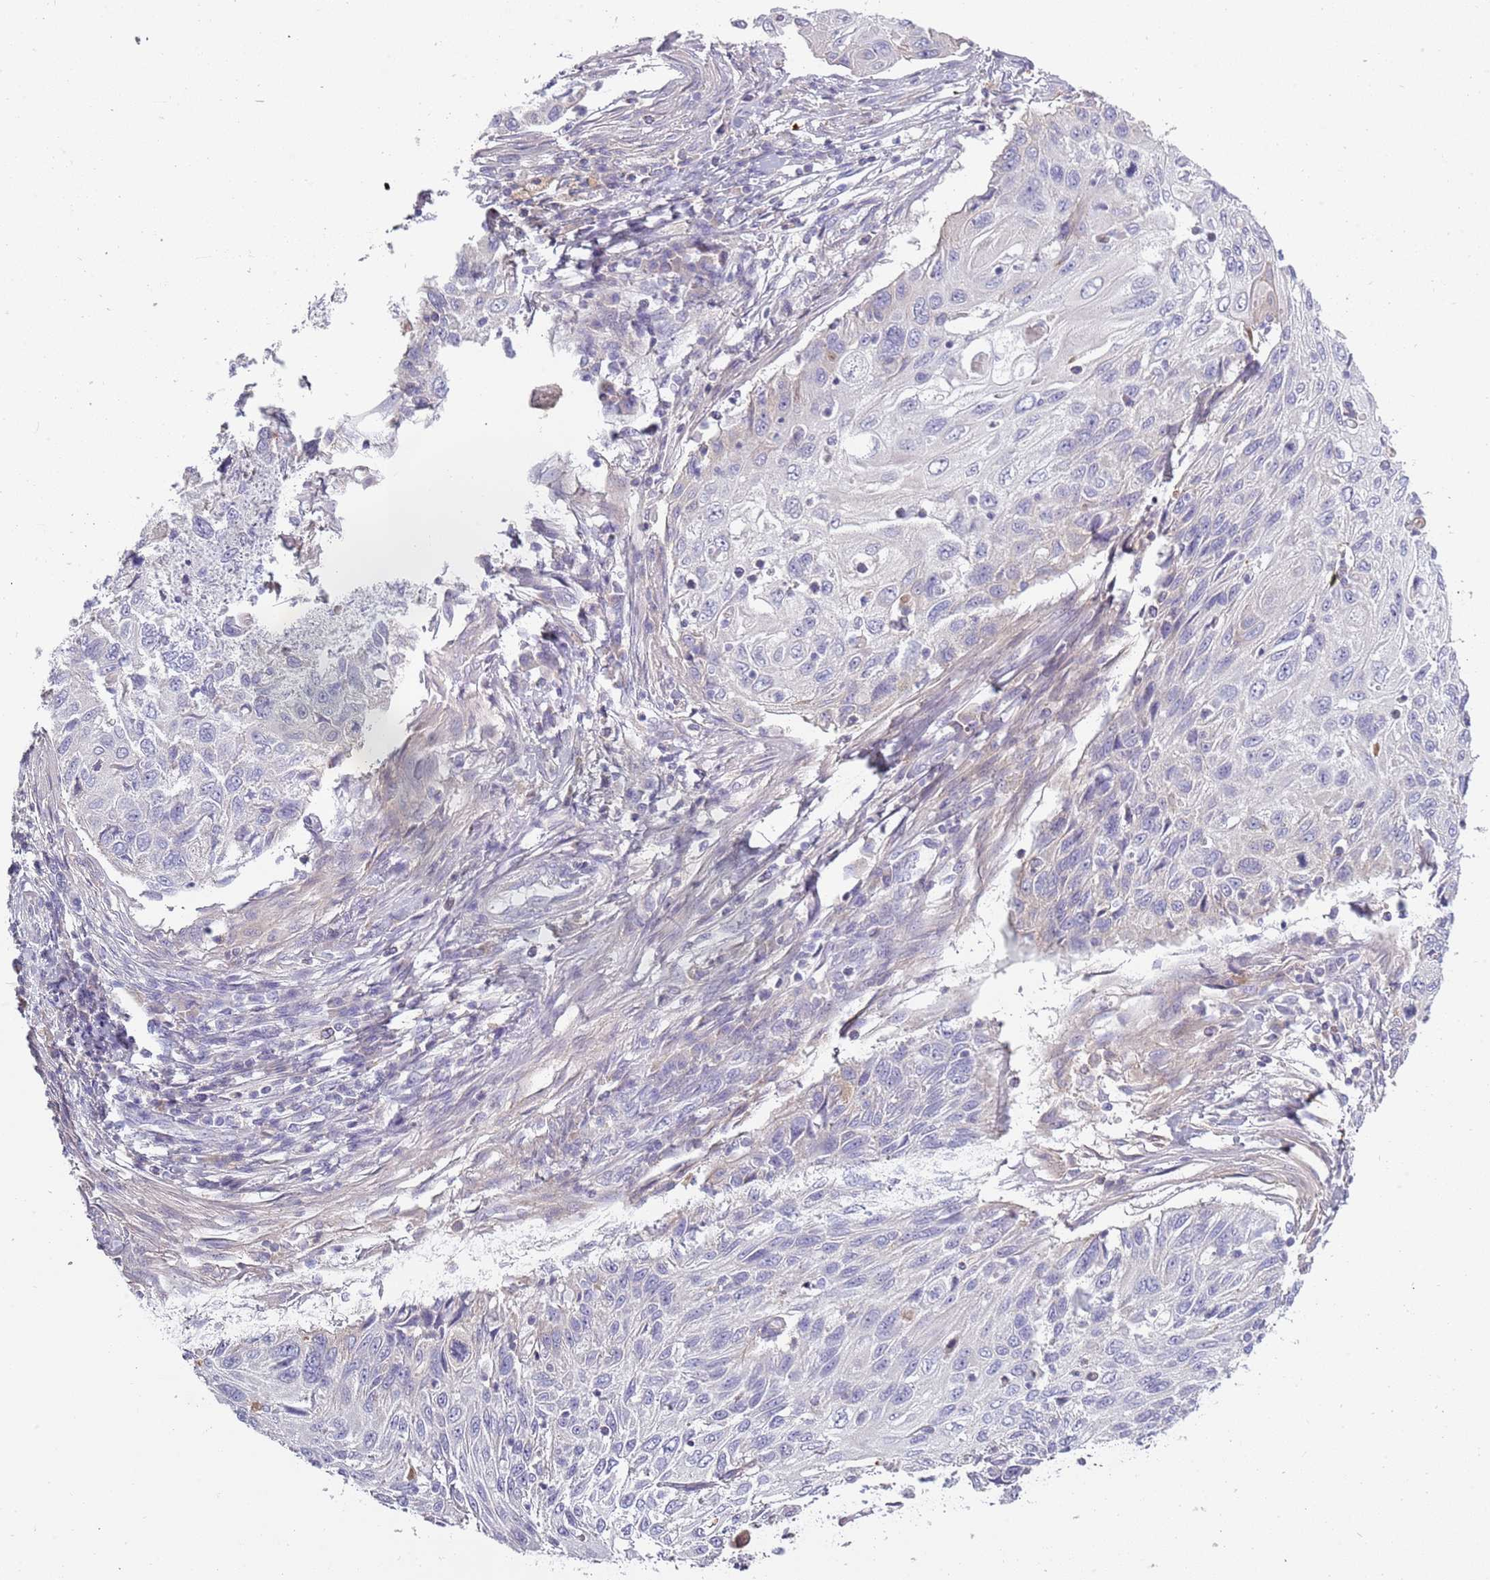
{"staining": {"intensity": "negative", "quantity": "none", "location": "none"}, "tissue": "cervical cancer", "cell_type": "Tumor cells", "image_type": "cancer", "snomed": [{"axis": "morphology", "description": "Squamous cell carcinoma, NOS"}, {"axis": "topography", "description": "Cervix"}], "caption": "Tumor cells are negative for brown protein staining in cervical cancer (squamous cell carcinoma).", "gene": "TNFRSF6B", "patient": {"sex": "female", "age": 70}}